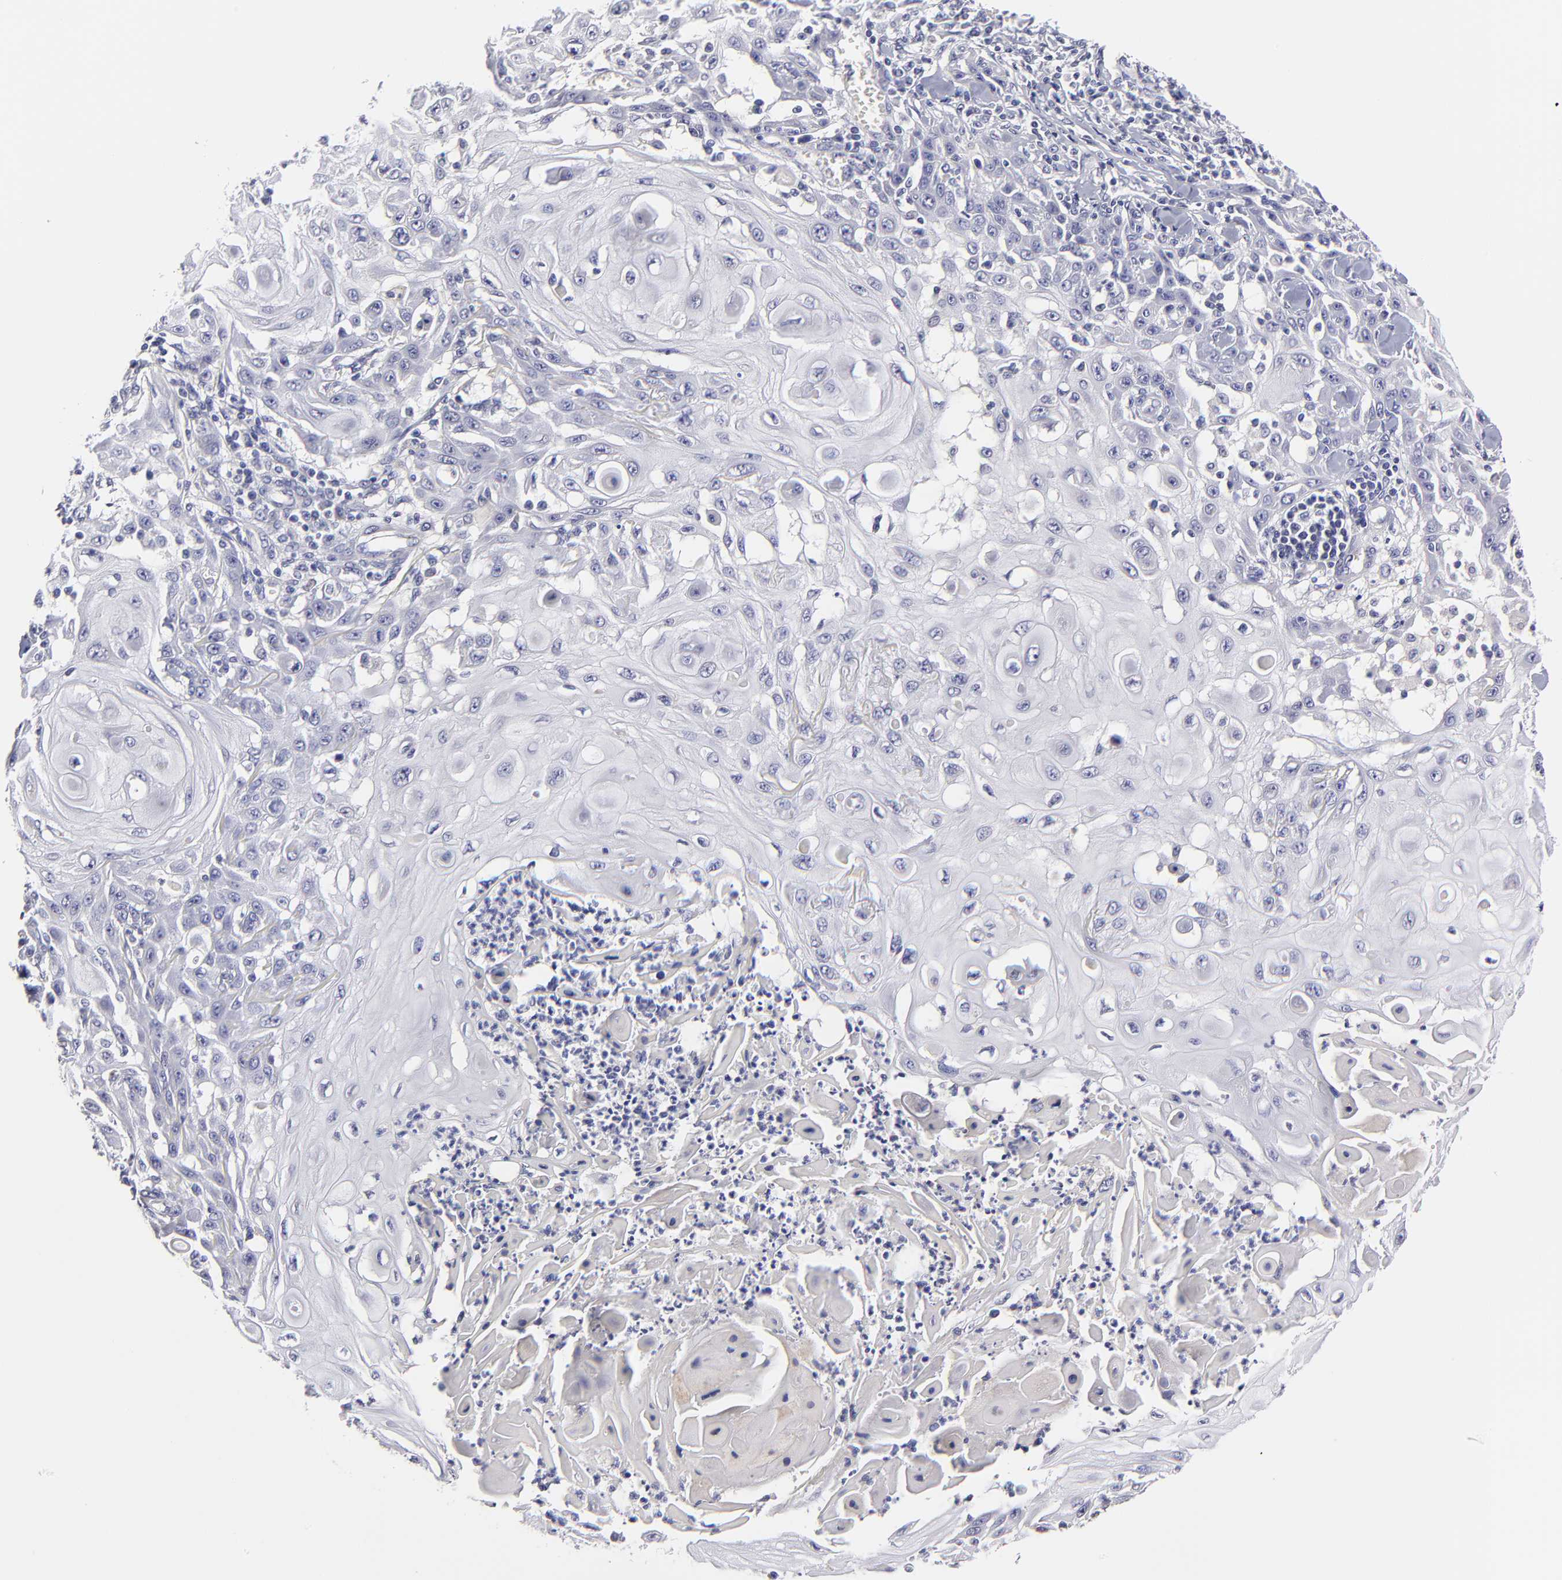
{"staining": {"intensity": "negative", "quantity": "none", "location": "none"}, "tissue": "skin cancer", "cell_type": "Tumor cells", "image_type": "cancer", "snomed": [{"axis": "morphology", "description": "Squamous cell carcinoma, NOS"}, {"axis": "topography", "description": "Skin"}], "caption": "This is a image of immunohistochemistry (IHC) staining of skin cancer (squamous cell carcinoma), which shows no staining in tumor cells.", "gene": "BTG2", "patient": {"sex": "male", "age": 24}}